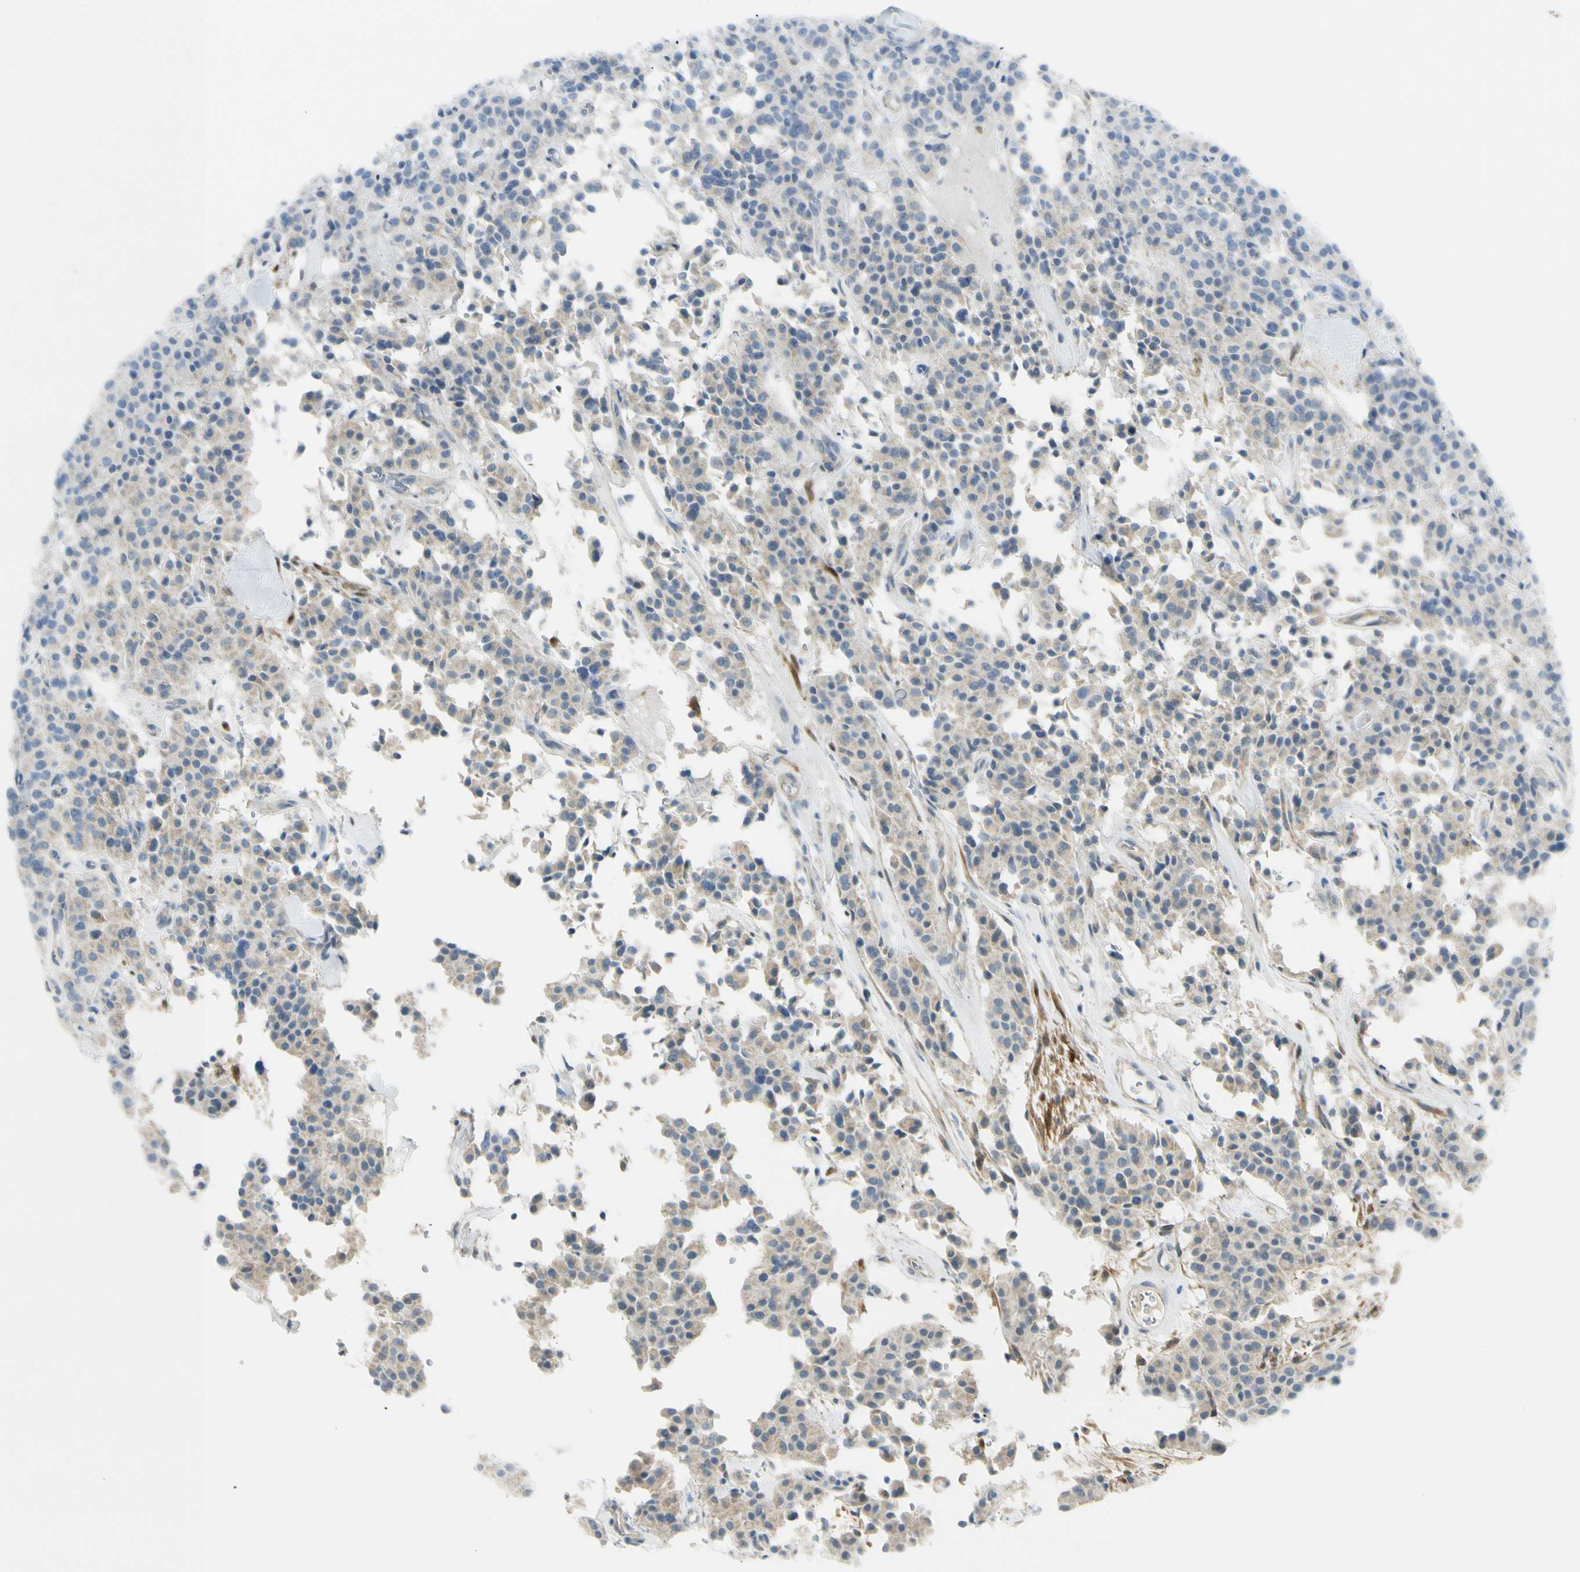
{"staining": {"intensity": "negative", "quantity": "none", "location": "none"}, "tissue": "carcinoid", "cell_type": "Tumor cells", "image_type": "cancer", "snomed": [{"axis": "morphology", "description": "Carcinoid, malignant, NOS"}, {"axis": "topography", "description": "Lung"}], "caption": "High power microscopy photomicrograph of an immunohistochemistry (IHC) histopathology image of carcinoid (malignant), revealing no significant staining in tumor cells. (Brightfield microscopy of DAB immunohistochemistry at high magnification).", "gene": "FHL2", "patient": {"sex": "male", "age": 30}}